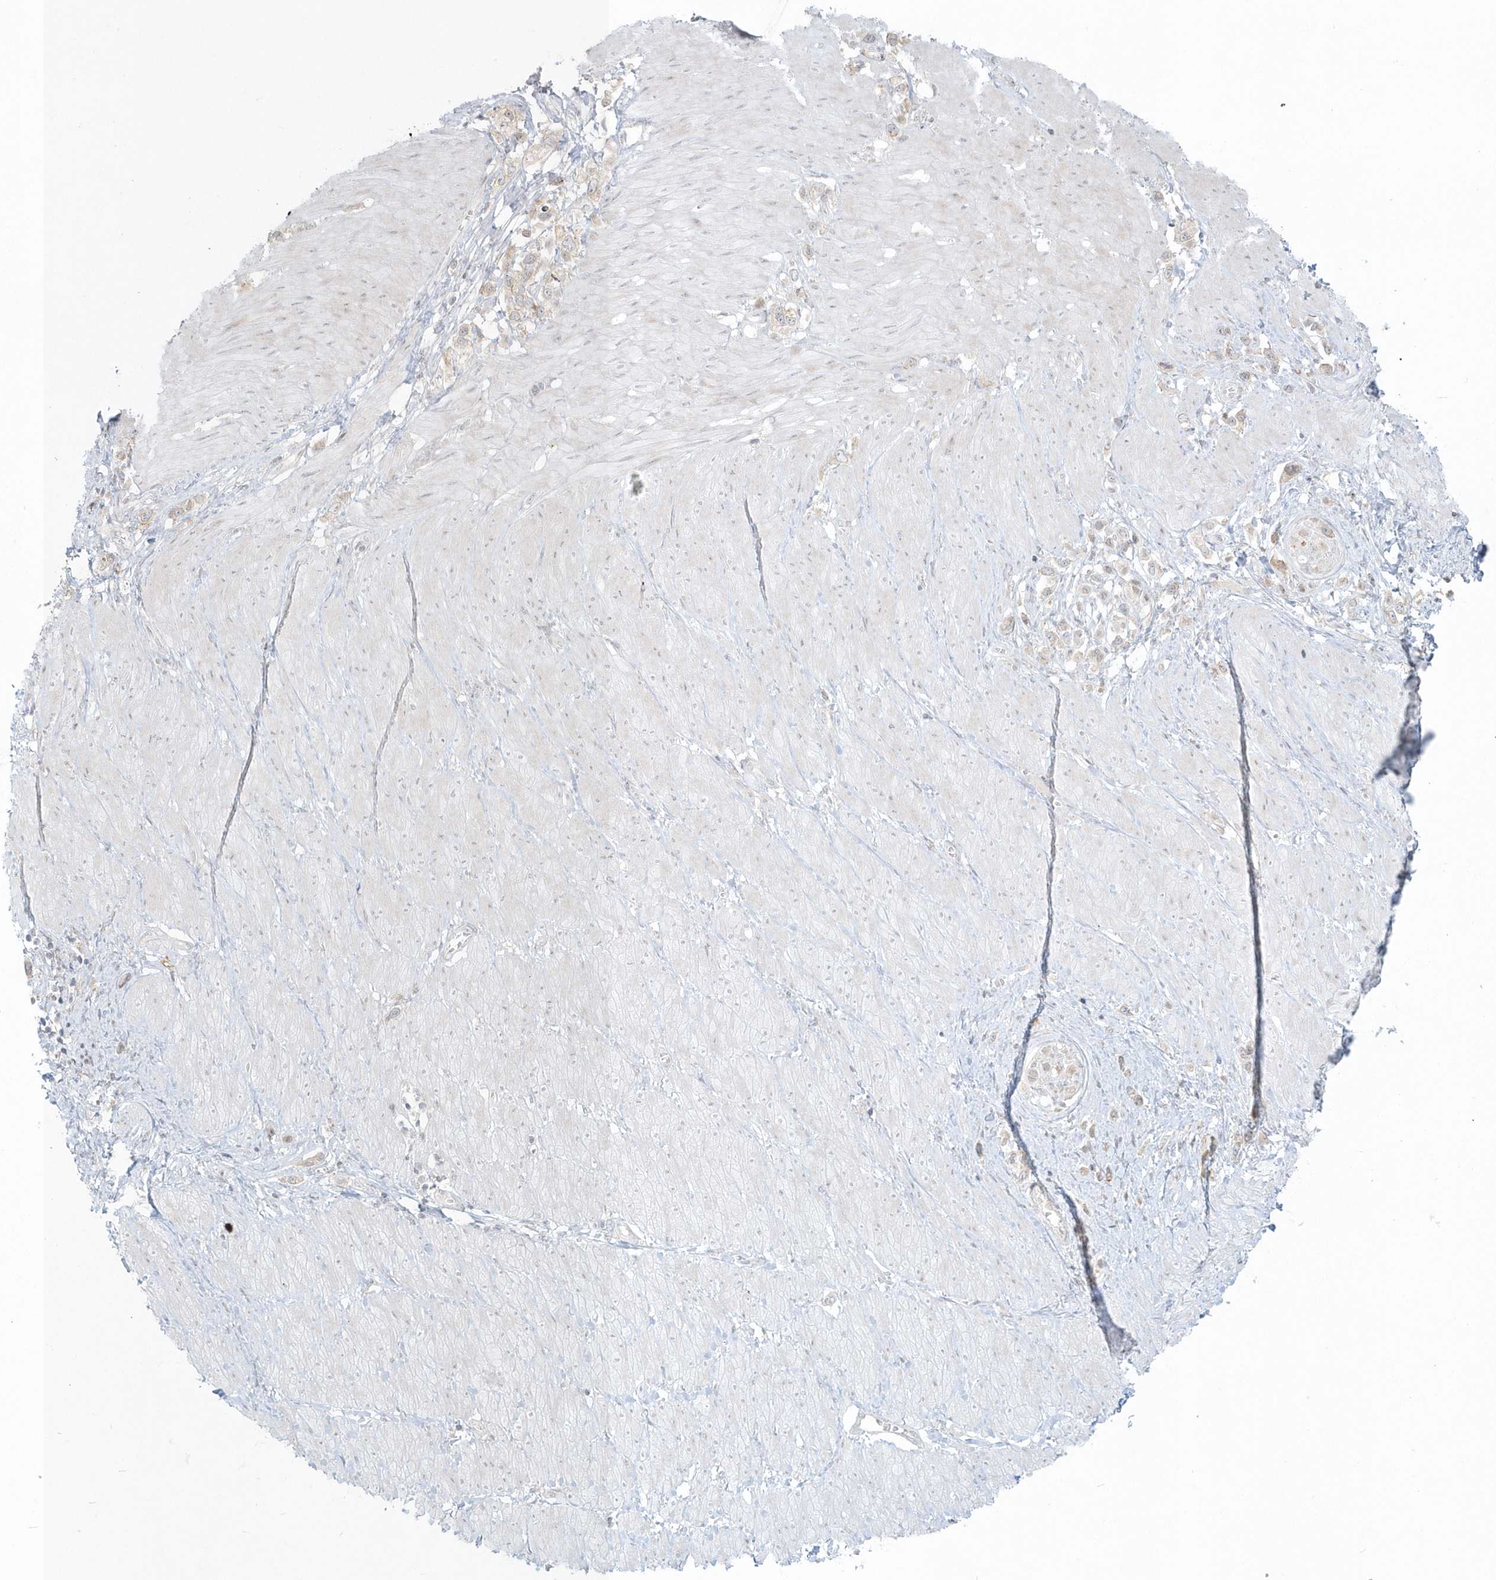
{"staining": {"intensity": "negative", "quantity": "none", "location": "none"}, "tissue": "stomach cancer", "cell_type": "Tumor cells", "image_type": "cancer", "snomed": [{"axis": "morphology", "description": "Normal tissue, NOS"}, {"axis": "morphology", "description": "Adenocarcinoma, NOS"}, {"axis": "topography", "description": "Stomach, upper"}, {"axis": "topography", "description": "Stomach"}], "caption": "DAB (3,3'-diaminobenzidine) immunohistochemical staining of human adenocarcinoma (stomach) reveals no significant positivity in tumor cells. The staining is performed using DAB brown chromogen with nuclei counter-stained in using hematoxylin.", "gene": "BLTP3A", "patient": {"sex": "female", "age": 65}}